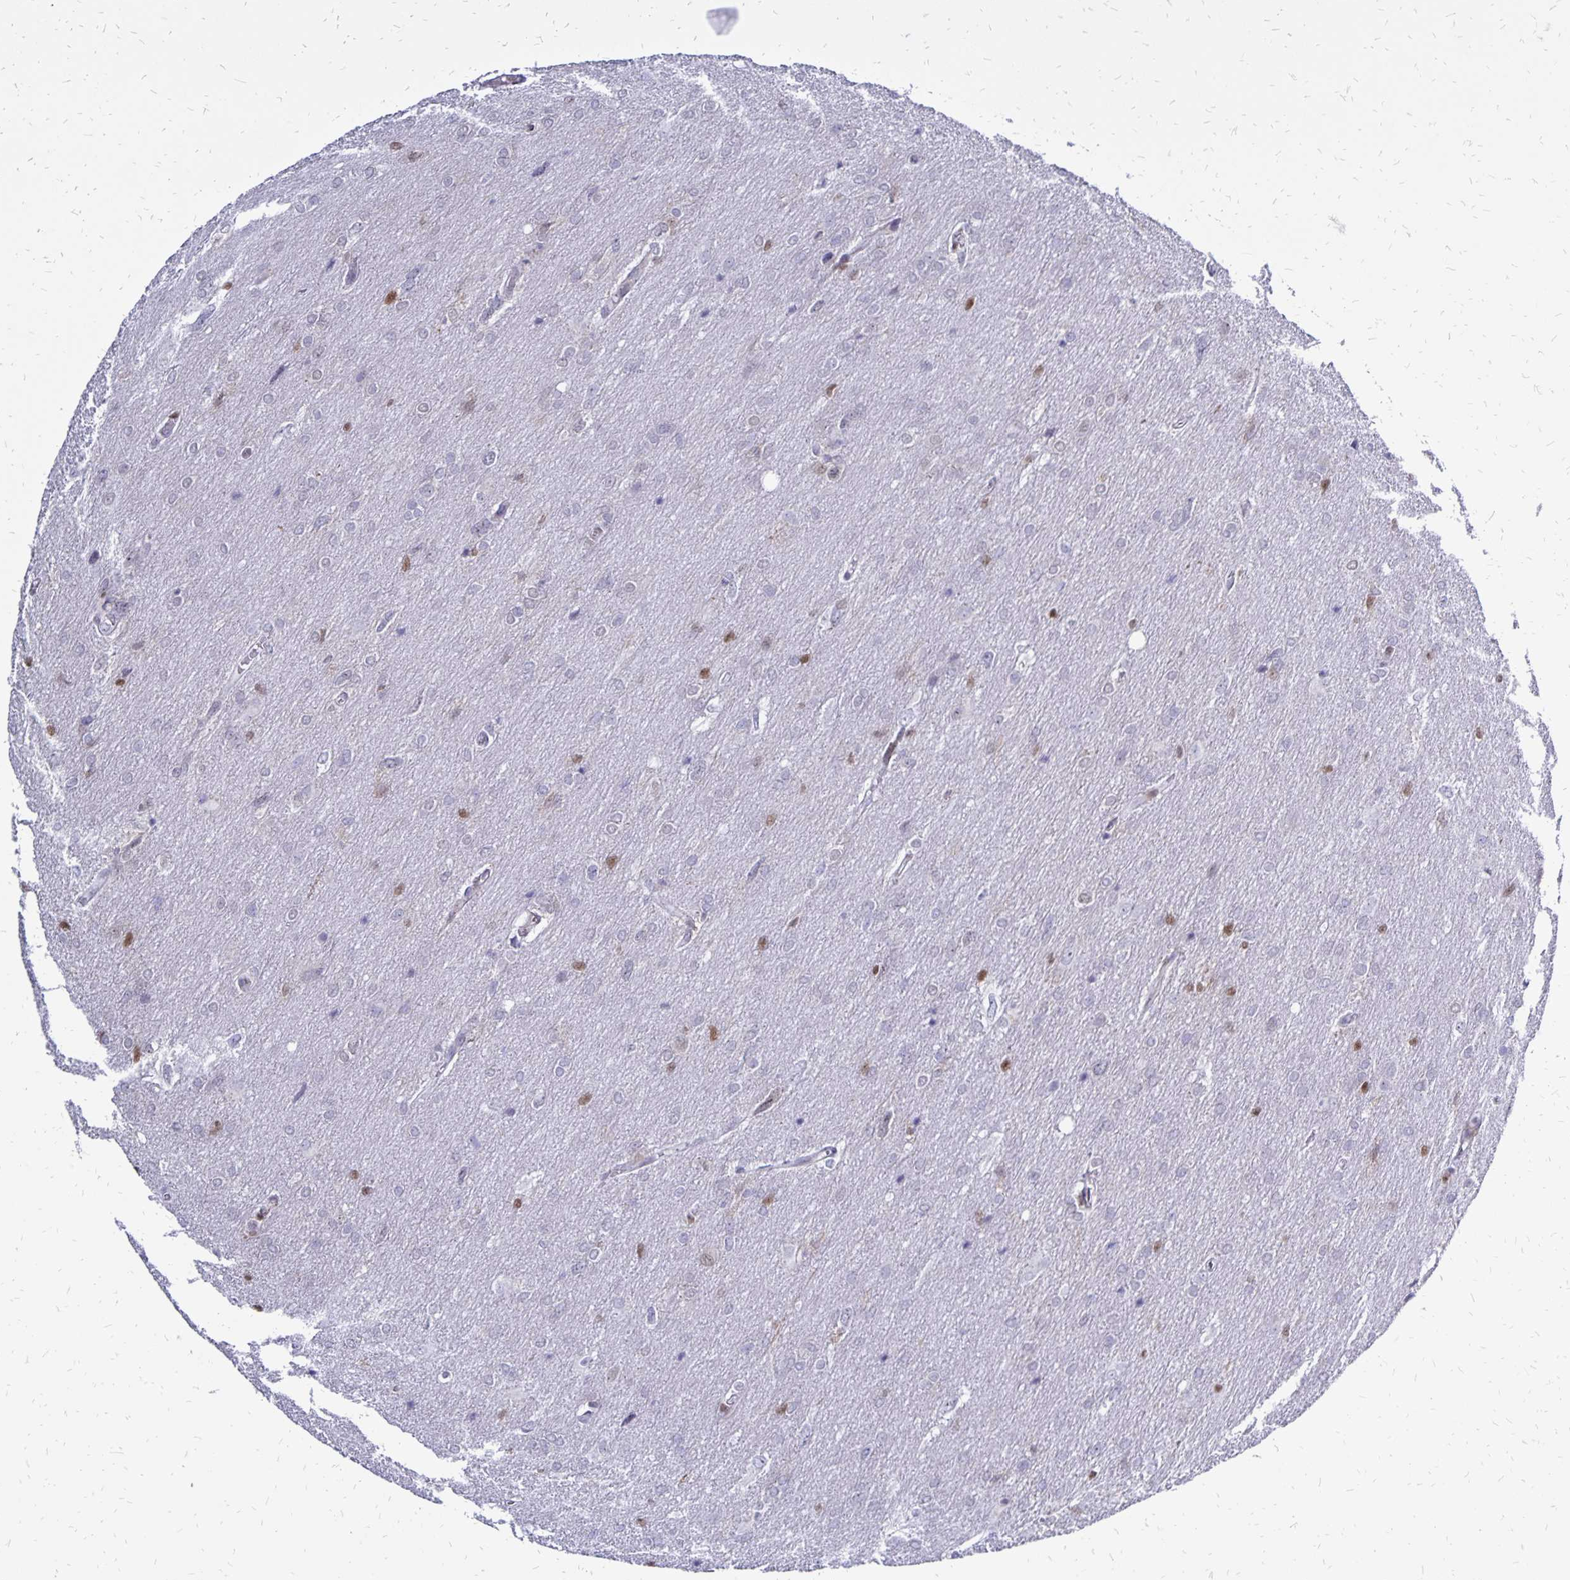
{"staining": {"intensity": "negative", "quantity": "none", "location": "none"}, "tissue": "glioma", "cell_type": "Tumor cells", "image_type": "cancer", "snomed": [{"axis": "morphology", "description": "Glioma, malignant, High grade"}, {"axis": "topography", "description": "Brain"}], "caption": "This is an IHC micrograph of human glioma. There is no expression in tumor cells.", "gene": "DCK", "patient": {"sex": "male", "age": 53}}